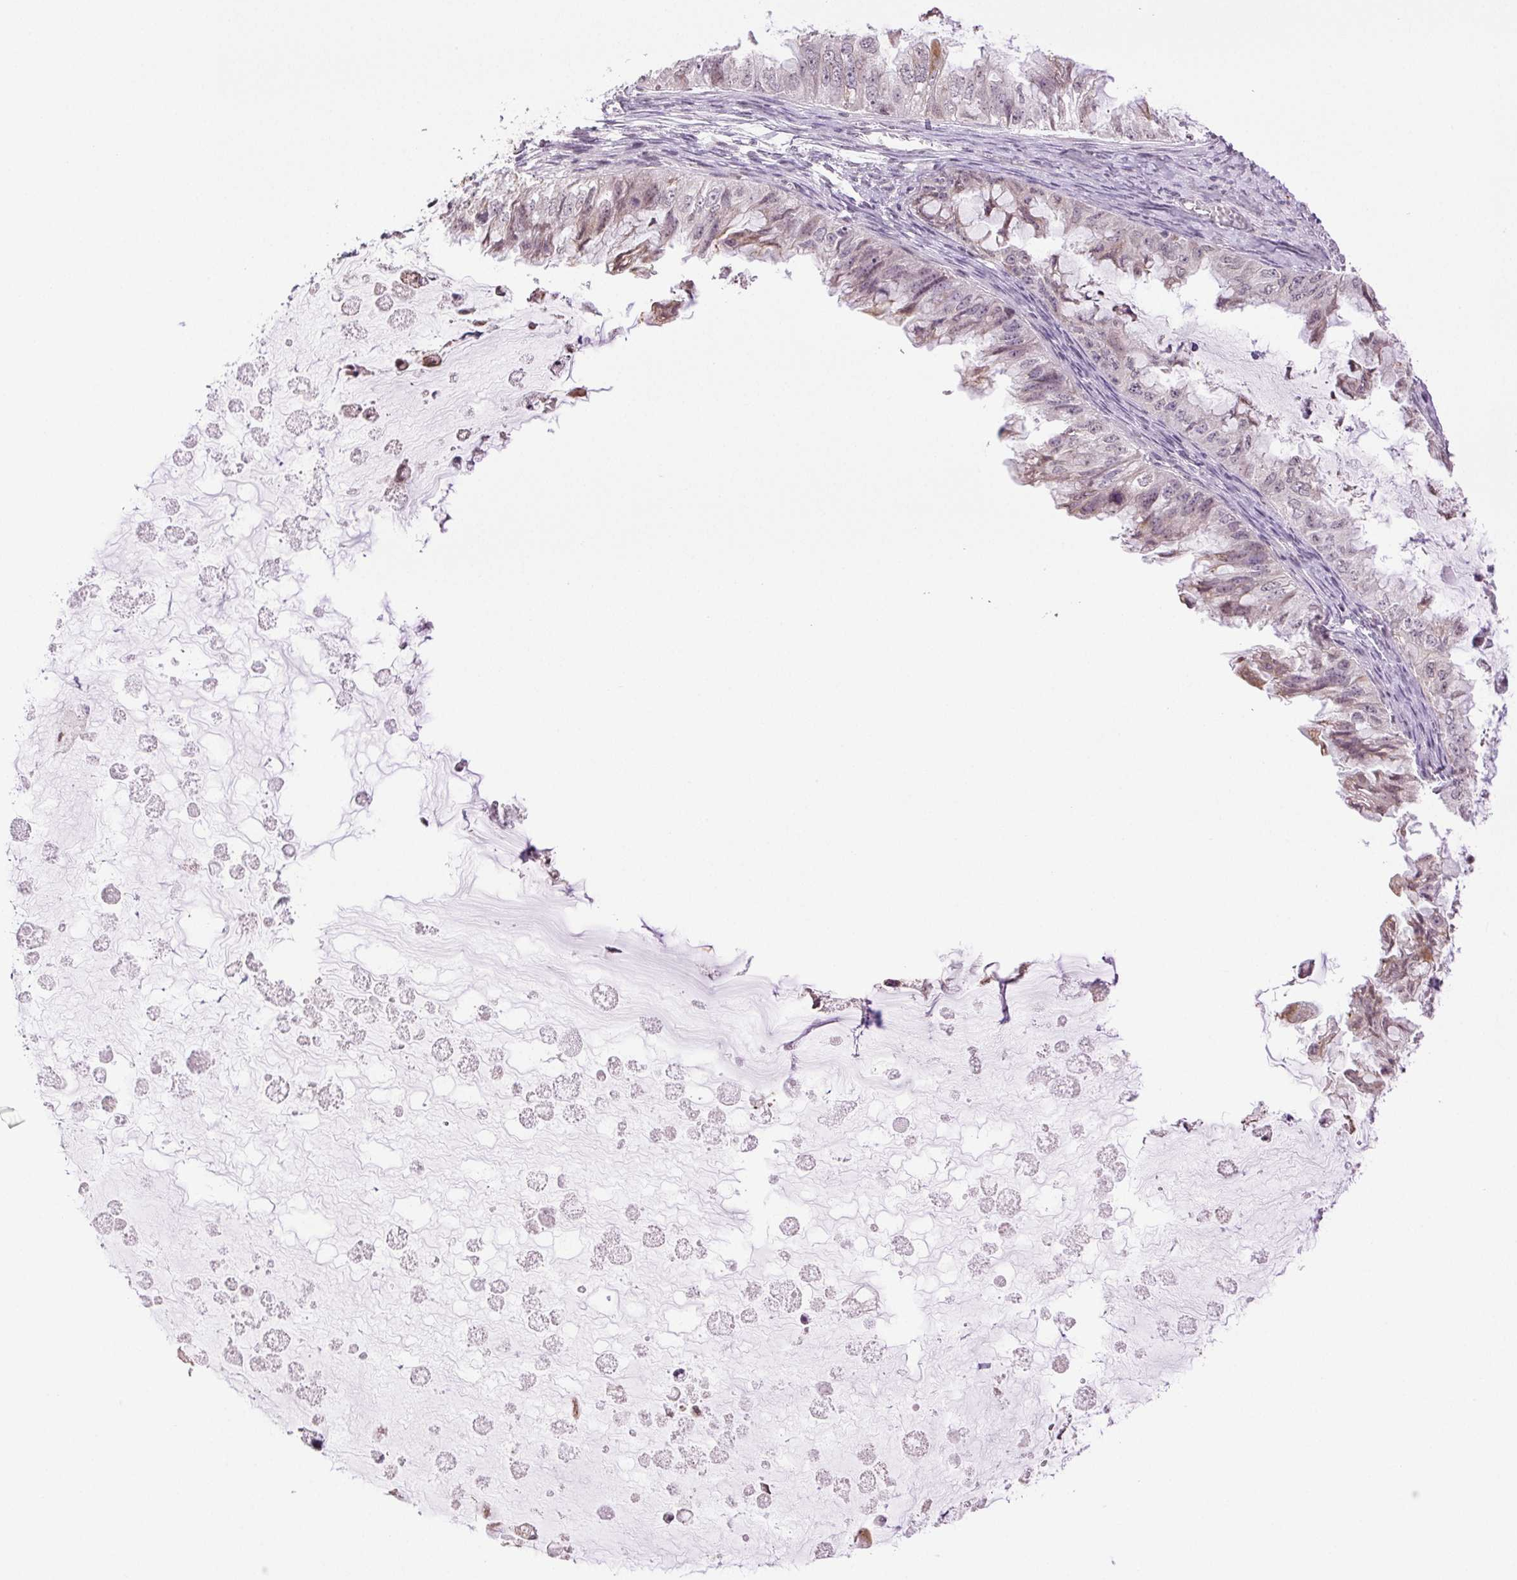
{"staining": {"intensity": "weak", "quantity": "<25%", "location": "cytoplasmic/membranous"}, "tissue": "ovarian cancer", "cell_type": "Tumor cells", "image_type": "cancer", "snomed": [{"axis": "morphology", "description": "Cystadenocarcinoma, mucinous, NOS"}, {"axis": "topography", "description": "Ovary"}], "caption": "Ovarian cancer (mucinous cystadenocarcinoma) was stained to show a protein in brown. There is no significant expression in tumor cells. (DAB immunohistochemistry (IHC) with hematoxylin counter stain).", "gene": "TNNT3", "patient": {"sex": "female", "age": 72}}